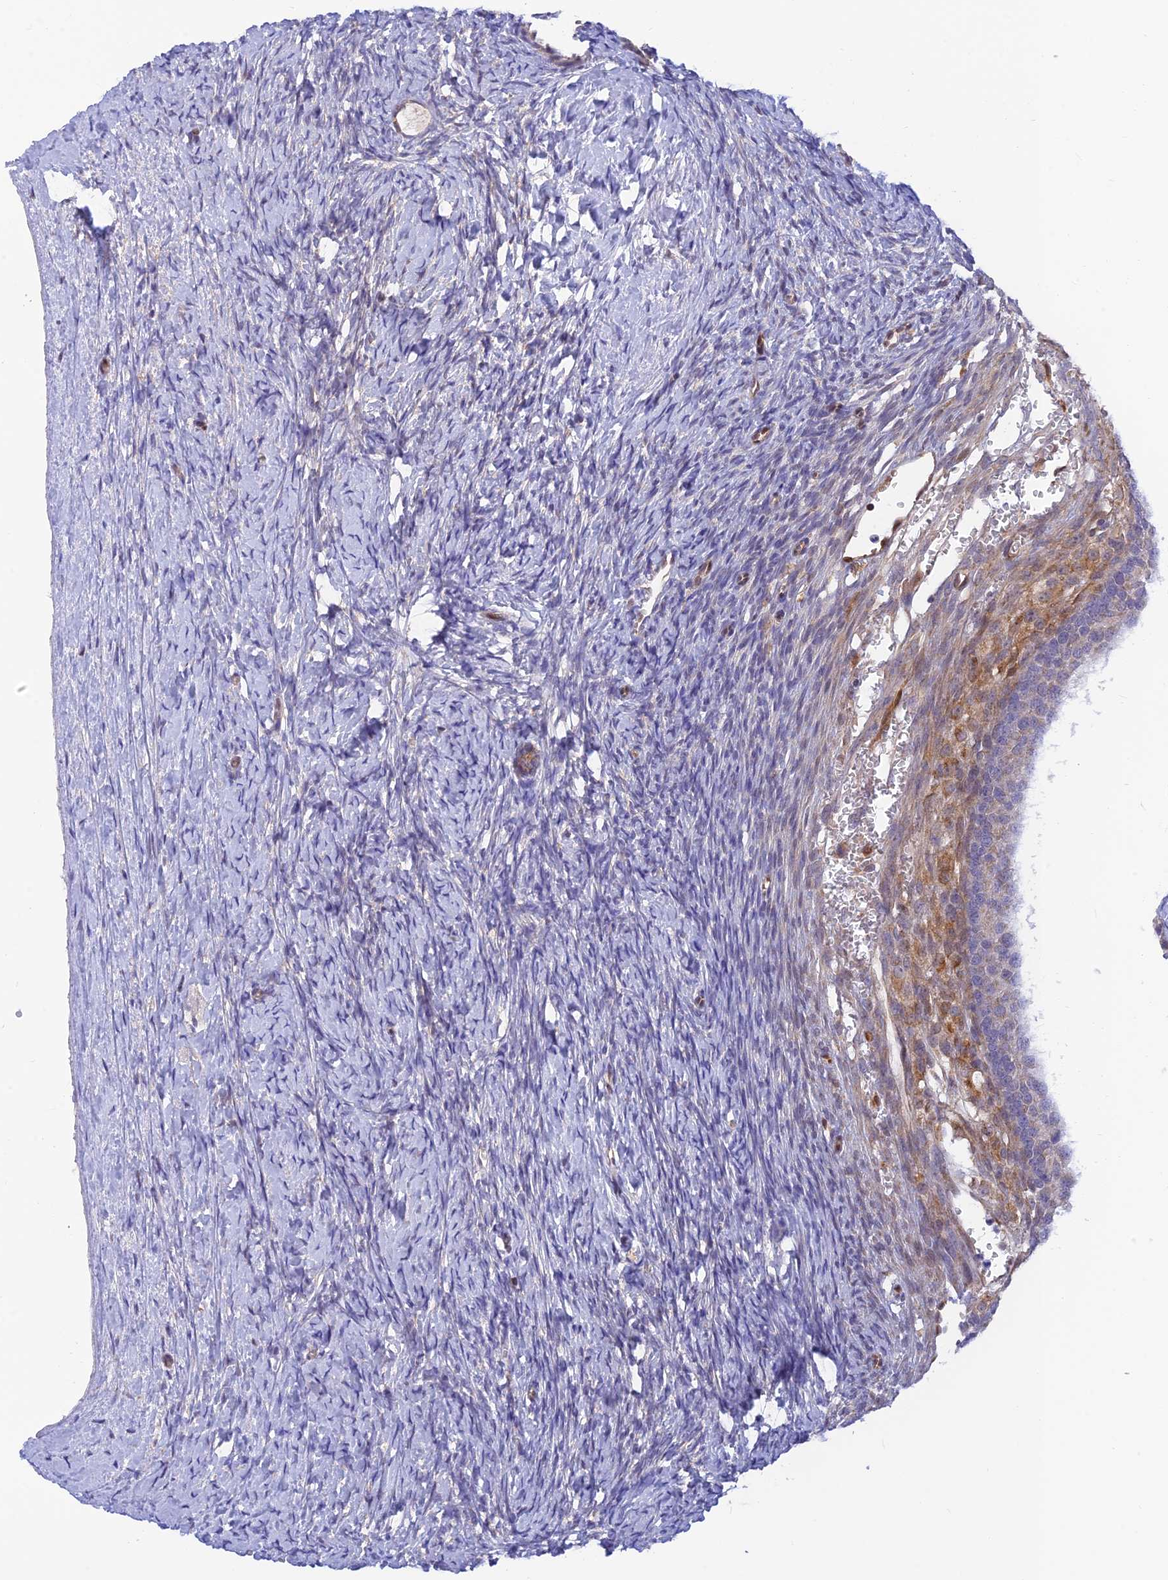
{"staining": {"intensity": "moderate", "quantity": "25%-75%", "location": "cytoplasmic/membranous"}, "tissue": "ovary", "cell_type": "Follicle cells", "image_type": "normal", "snomed": [{"axis": "morphology", "description": "Normal tissue, NOS"}, {"axis": "morphology", "description": "Developmental malformation"}, {"axis": "topography", "description": "Ovary"}], "caption": "Protein staining of unremarkable ovary shows moderate cytoplasmic/membranous staining in approximately 25%-75% of follicle cells.", "gene": "LYSMD2", "patient": {"sex": "female", "age": 39}}